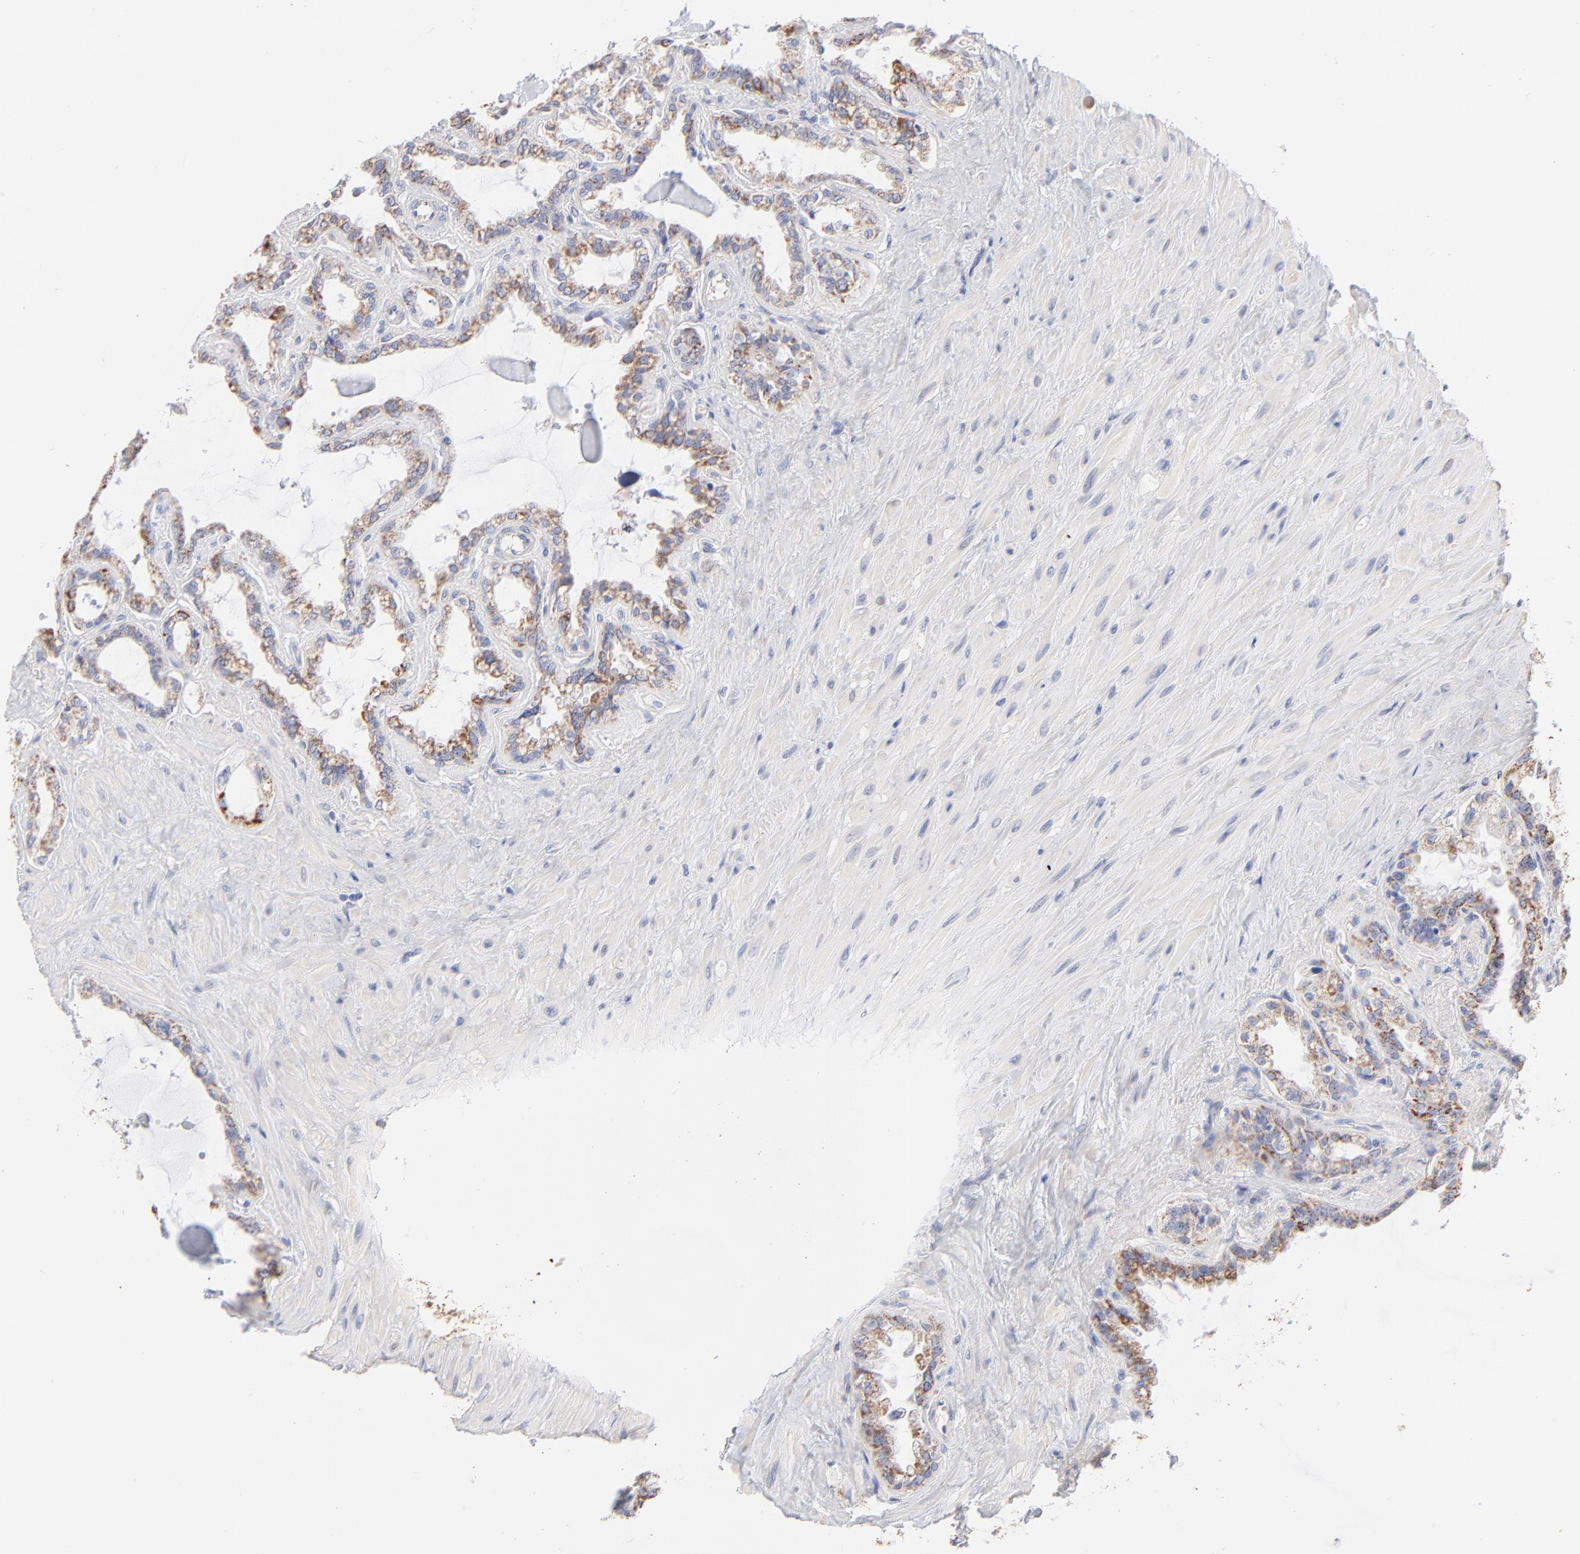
{"staining": {"intensity": "weak", "quantity": "25%-75%", "location": "cytoplasmic/membranous"}, "tissue": "seminal vesicle", "cell_type": "Glandular cells", "image_type": "normal", "snomed": [{"axis": "morphology", "description": "Normal tissue, NOS"}, {"axis": "morphology", "description": "Inflammation, NOS"}, {"axis": "topography", "description": "Urinary bladder"}, {"axis": "topography", "description": "Prostate"}, {"axis": "topography", "description": "Seminal veicle"}], "caption": "The photomicrograph displays immunohistochemical staining of normal seminal vesicle. There is weak cytoplasmic/membranous expression is seen in approximately 25%-75% of glandular cells.", "gene": "TST", "patient": {"sex": "male", "age": 82}}